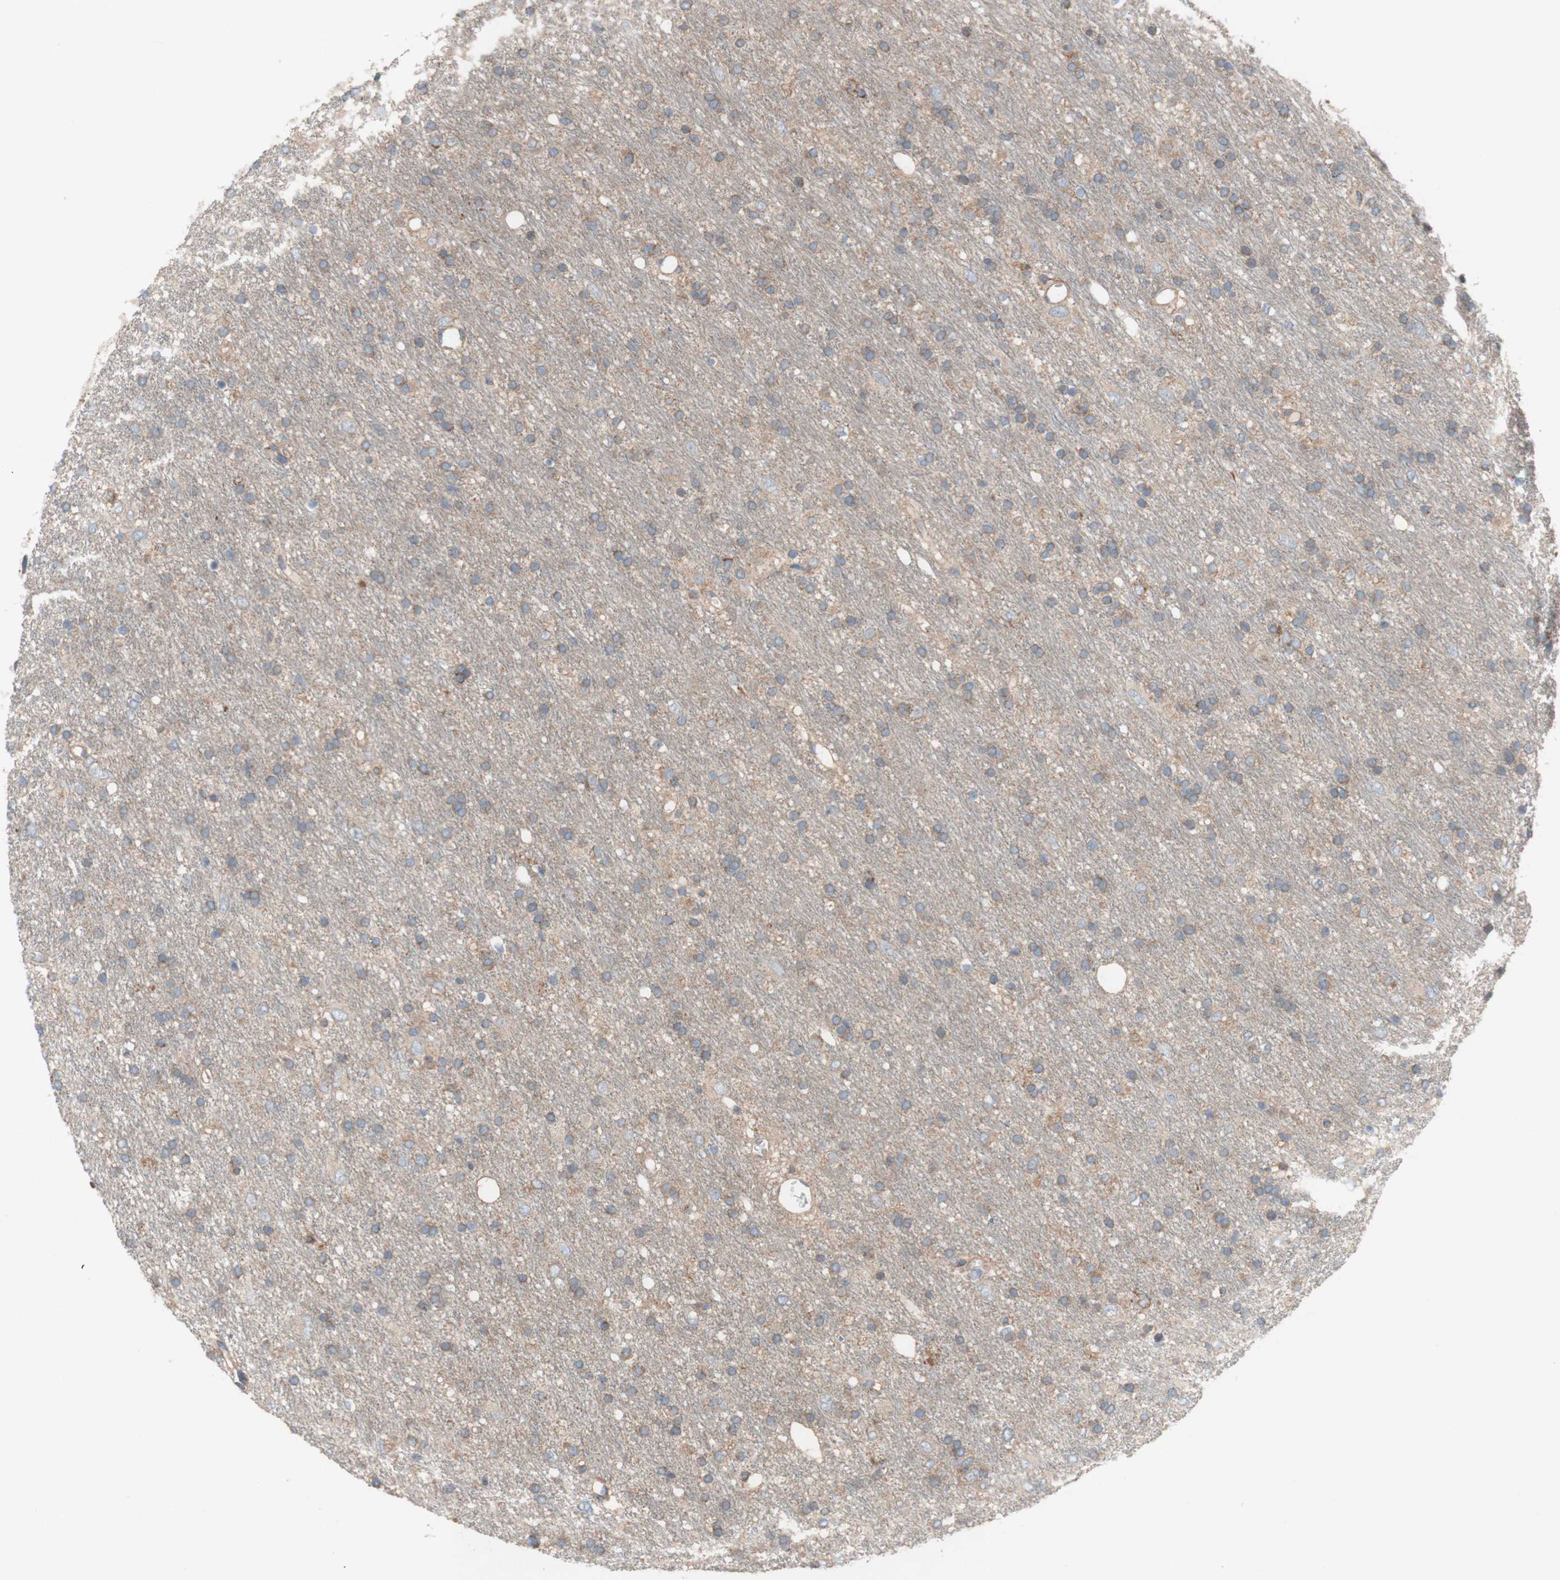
{"staining": {"intensity": "moderate", "quantity": ">75%", "location": "cytoplasmic/membranous"}, "tissue": "glioma", "cell_type": "Tumor cells", "image_type": "cancer", "snomed": [{"axis": "morphology", "description": "Glioma, malignant, Low grade"}, {"axis": "topography", "description": "Brain"}], "caption": "Low-grade glioma (malignant) stained for a protein shows moderate cytoplasmic/membranous positivity in tumor cells.", "gene": "TST", "patient": {"sex": "male", "age": 77}}